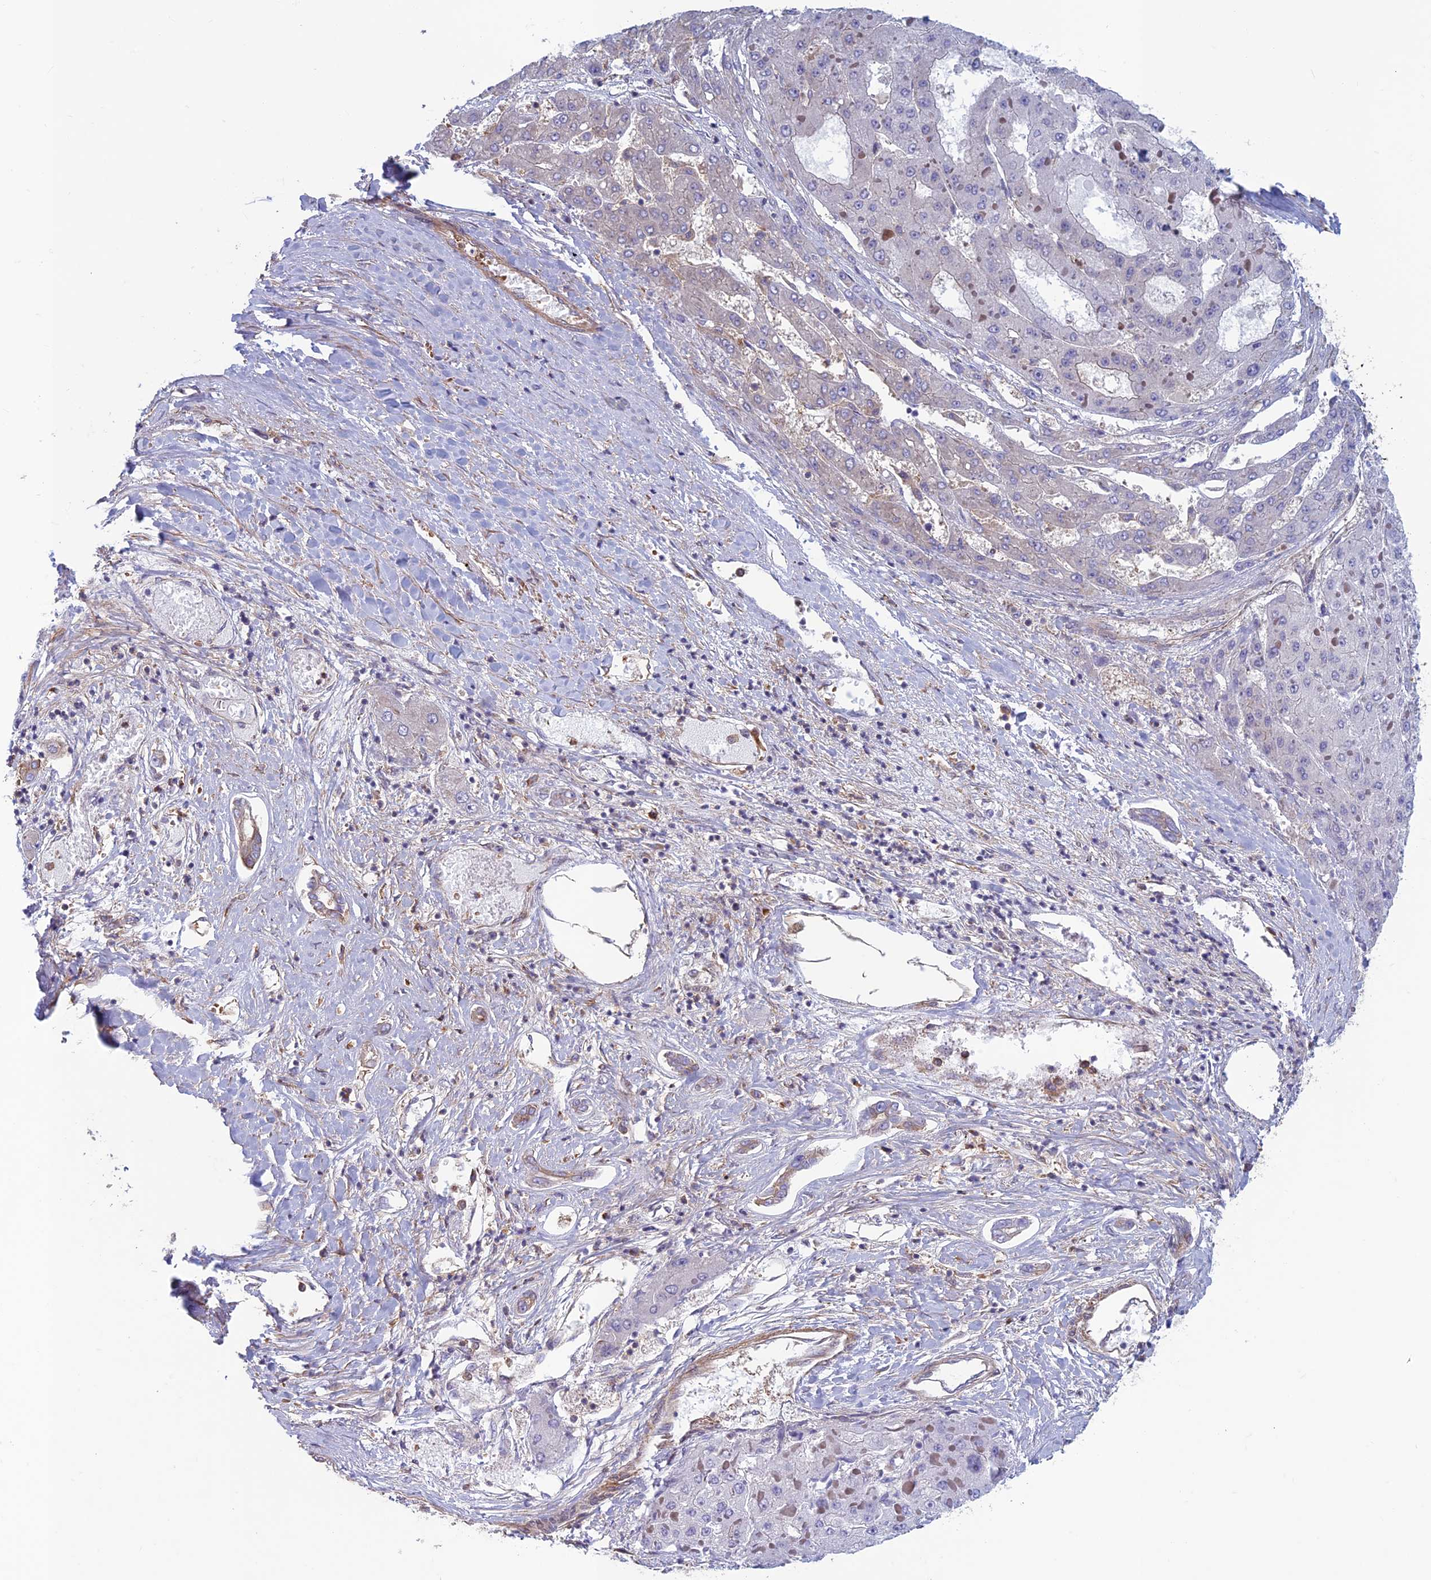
{"staining": {"intensity": "negative", "quantity": "none", "location": "none"}, "tissue": "liver cancer", "cell_type": "Tumor cells", "image_type": "cancer", "snomed": [{"axis": "morphology", "description": "Carcinoma, Hepatocellular, NOS"}, {"axis": "topography", "description": "Liver"}], "caption": "IHC micrograph of human liver cancer stained for a protein (brown), which demonstrates no expression in tumor cells. (DAB (3,3'-diaminobenzidine) IHC with hematoxylin counter stain).", "gene": "DNM1L", "patient": {"sex": "female", "age": 73}}